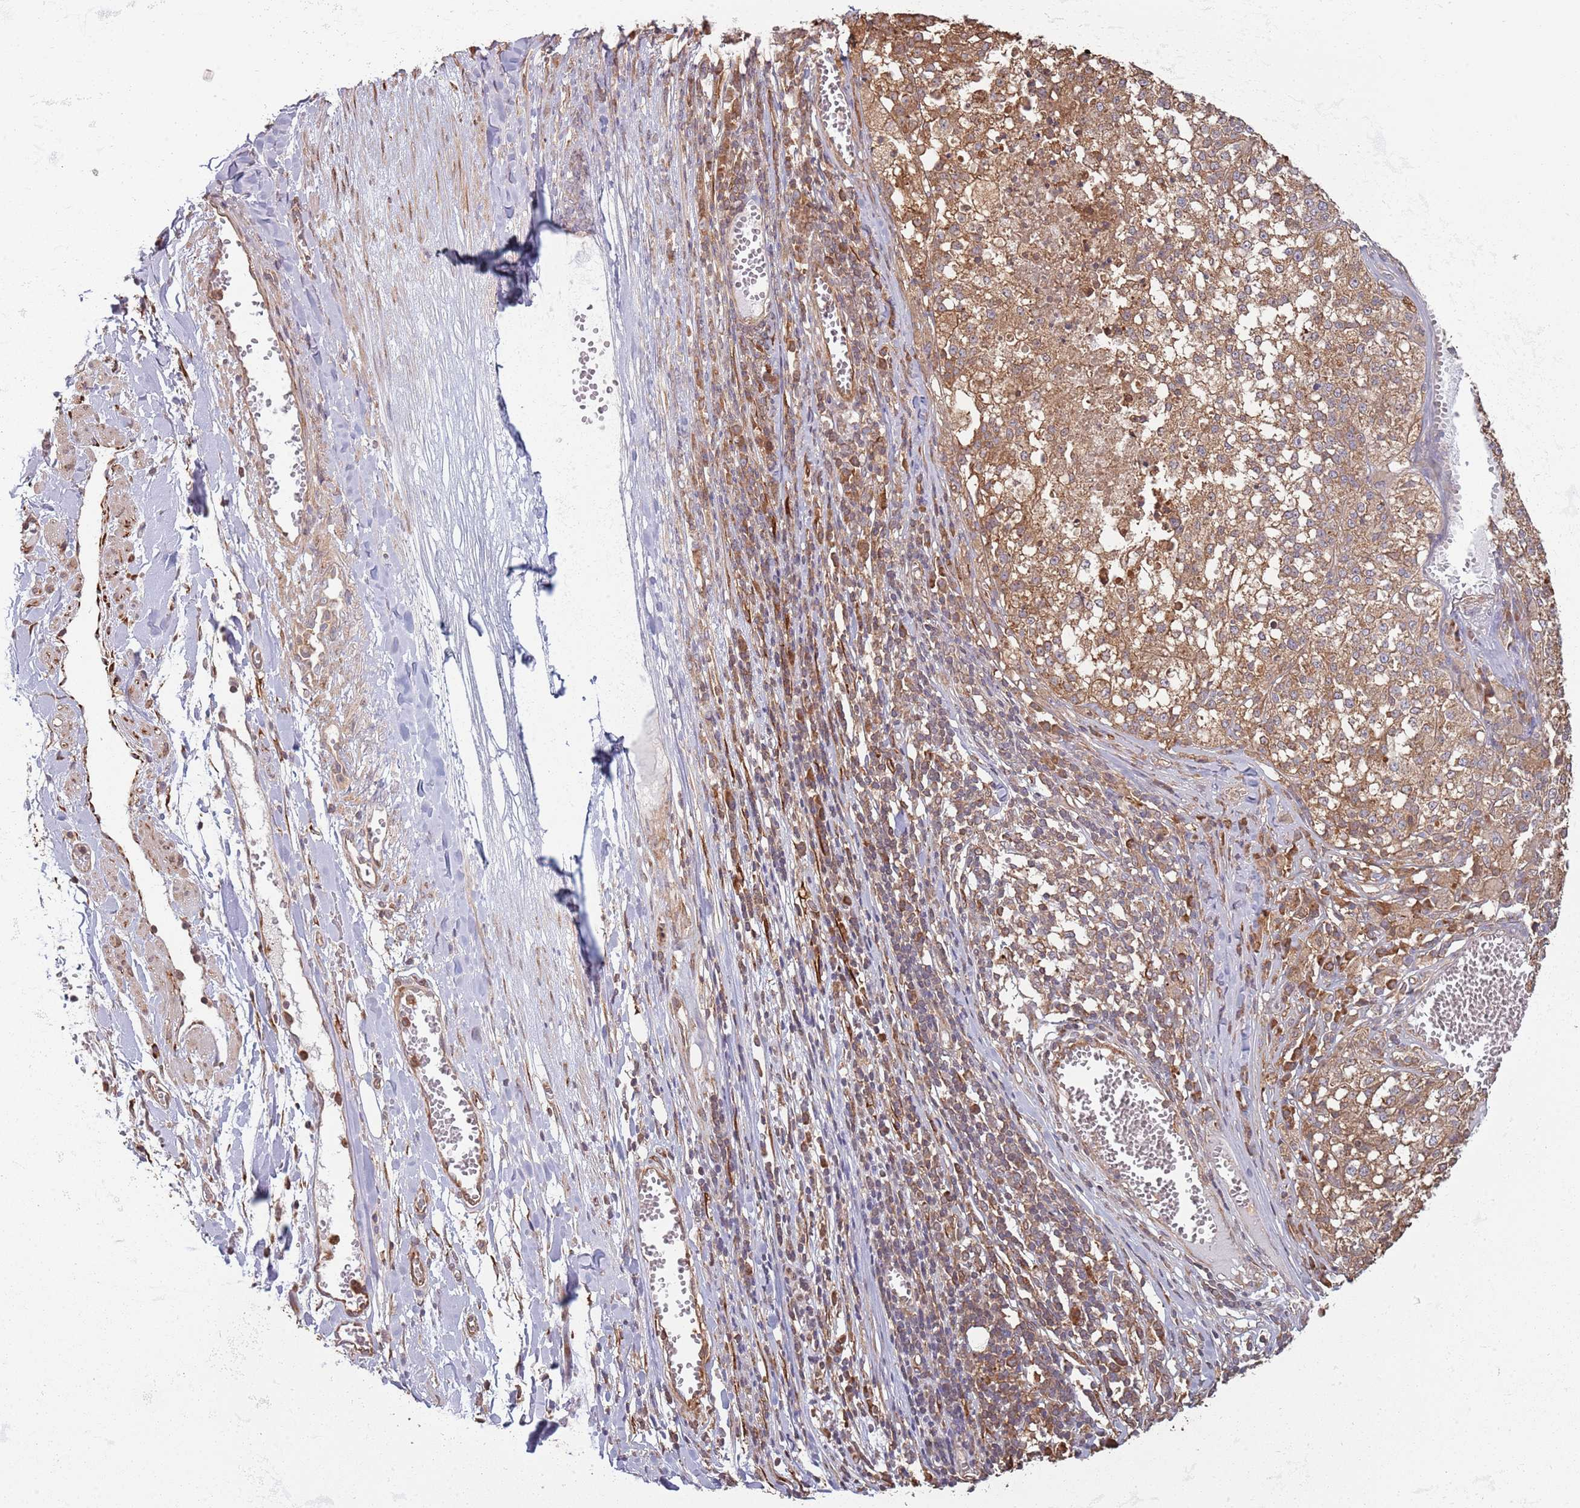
{"staining": {"intensity": "moderate", "quantity": ">75%", "location": "cytoplasmic/membranous"}, "tissue": "melanoma", "cell_type": "Tumor cells", "image_type": "cancer", "snomed": [{"axis": "morphology", "description": "Malignant melanoma, NOS"}, {"axis": "topography", "description": "Skin"}], "caption": "Immunohistochemistry (IHC) of human malignant melanoma displays medium levels of moderate cytoplasmic/membranous positivity in approximately >75% of tumor cells.", "gene": "COG4", "patient": {"sex": "female", "age": 64}}